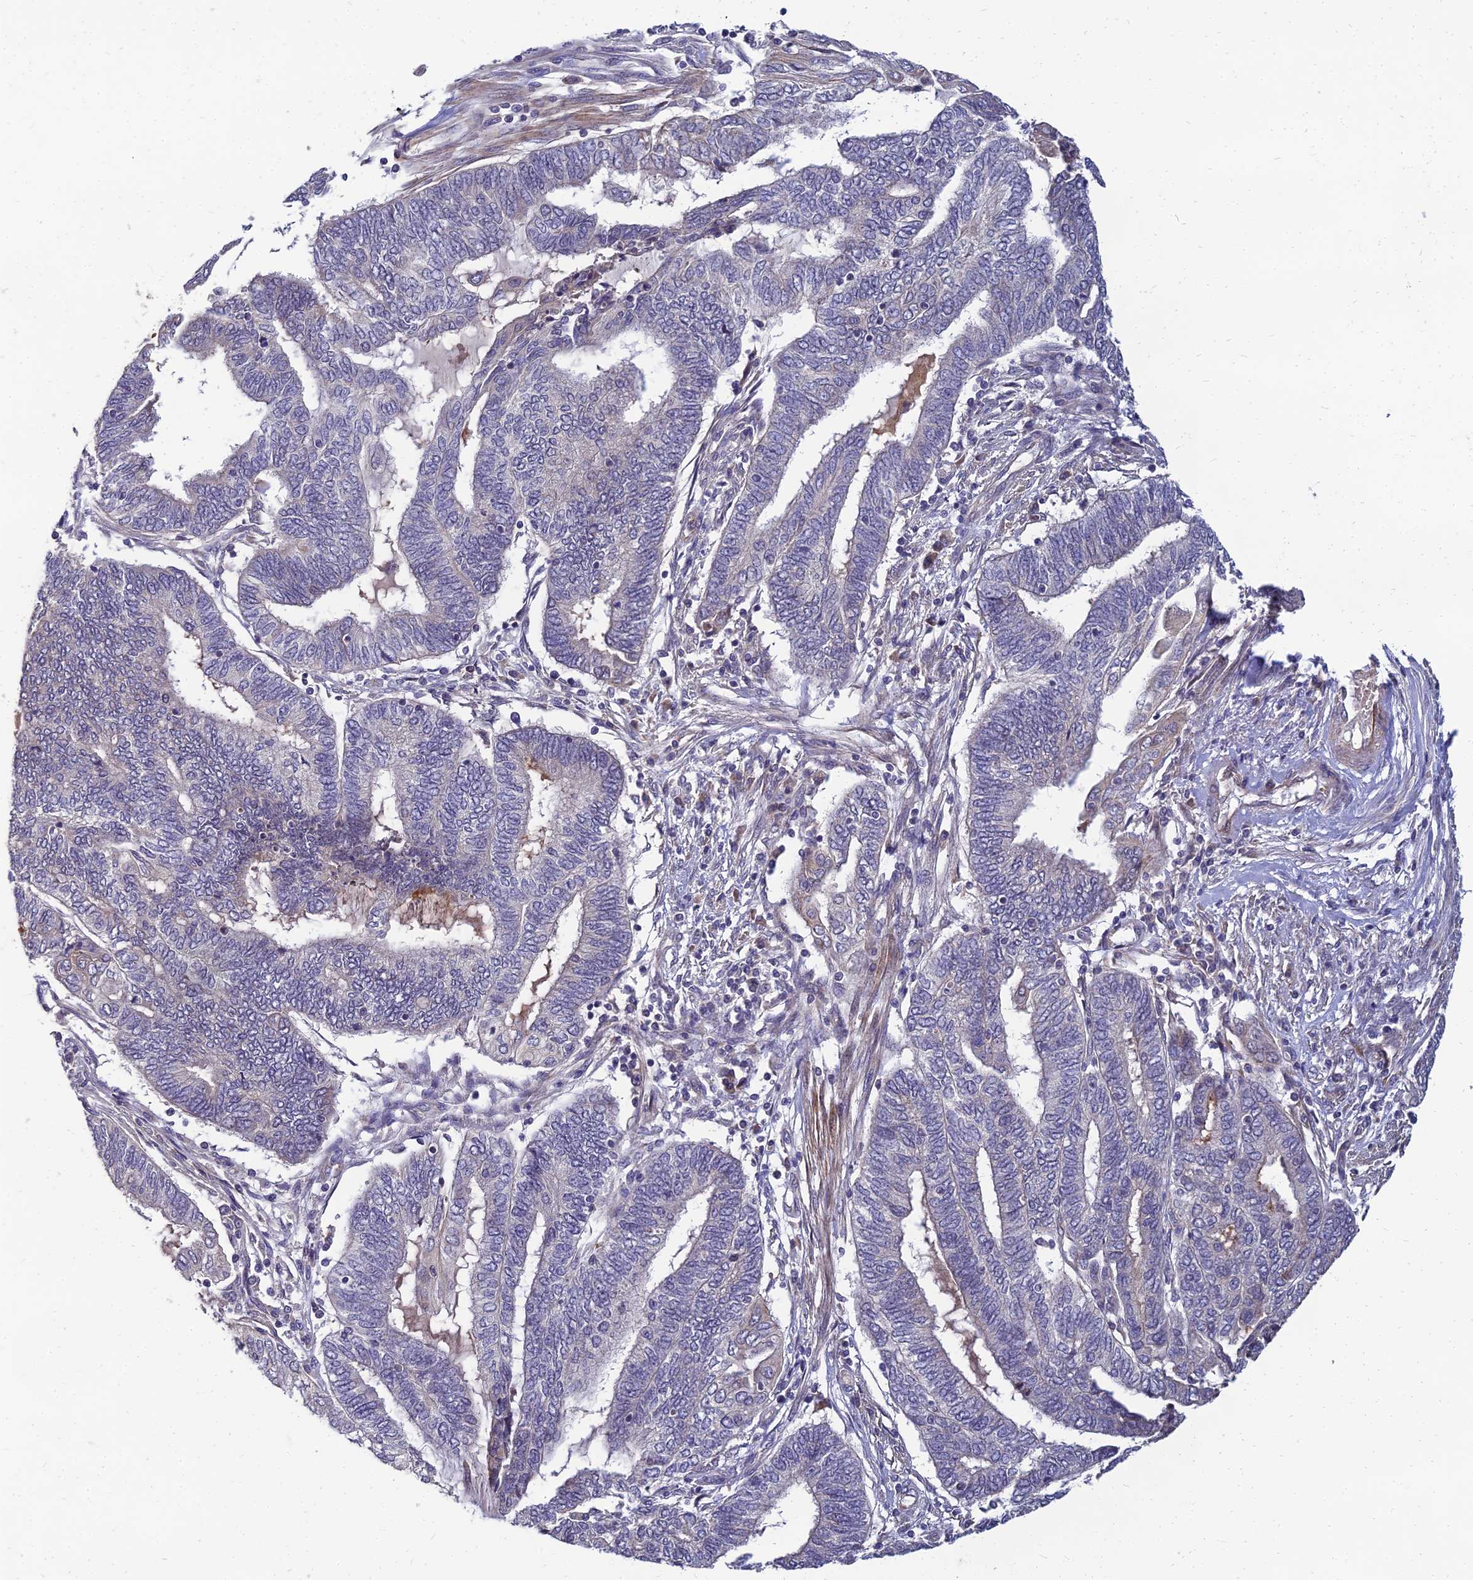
{"staining": {"intensity": "negative", "quantity": "none", "location": "none"}, "tissue": "endometrial cancer", "cell_type": "Tumor cells", "image_type": "cancer", "snomed": [{"axis": "morphology", "description": "Adenocarcinoma, NOS"}, {"axis": "topography", "description": "Uterus"}, {"axis": "topography", "description": "Endometrium"}], "caption": "IHC photomicrograph of neoplastic tissue: human adenocarcinoma (endometrial) stained with DAB (3,3'-diaminobenzidine) reveals no significant protein staining in tumor cells. (Immunohistochemistry (ihc), brightfield microscopy, high magnification).", "gene": "NPY", "patient": {"sex": "female", "age": 70}}